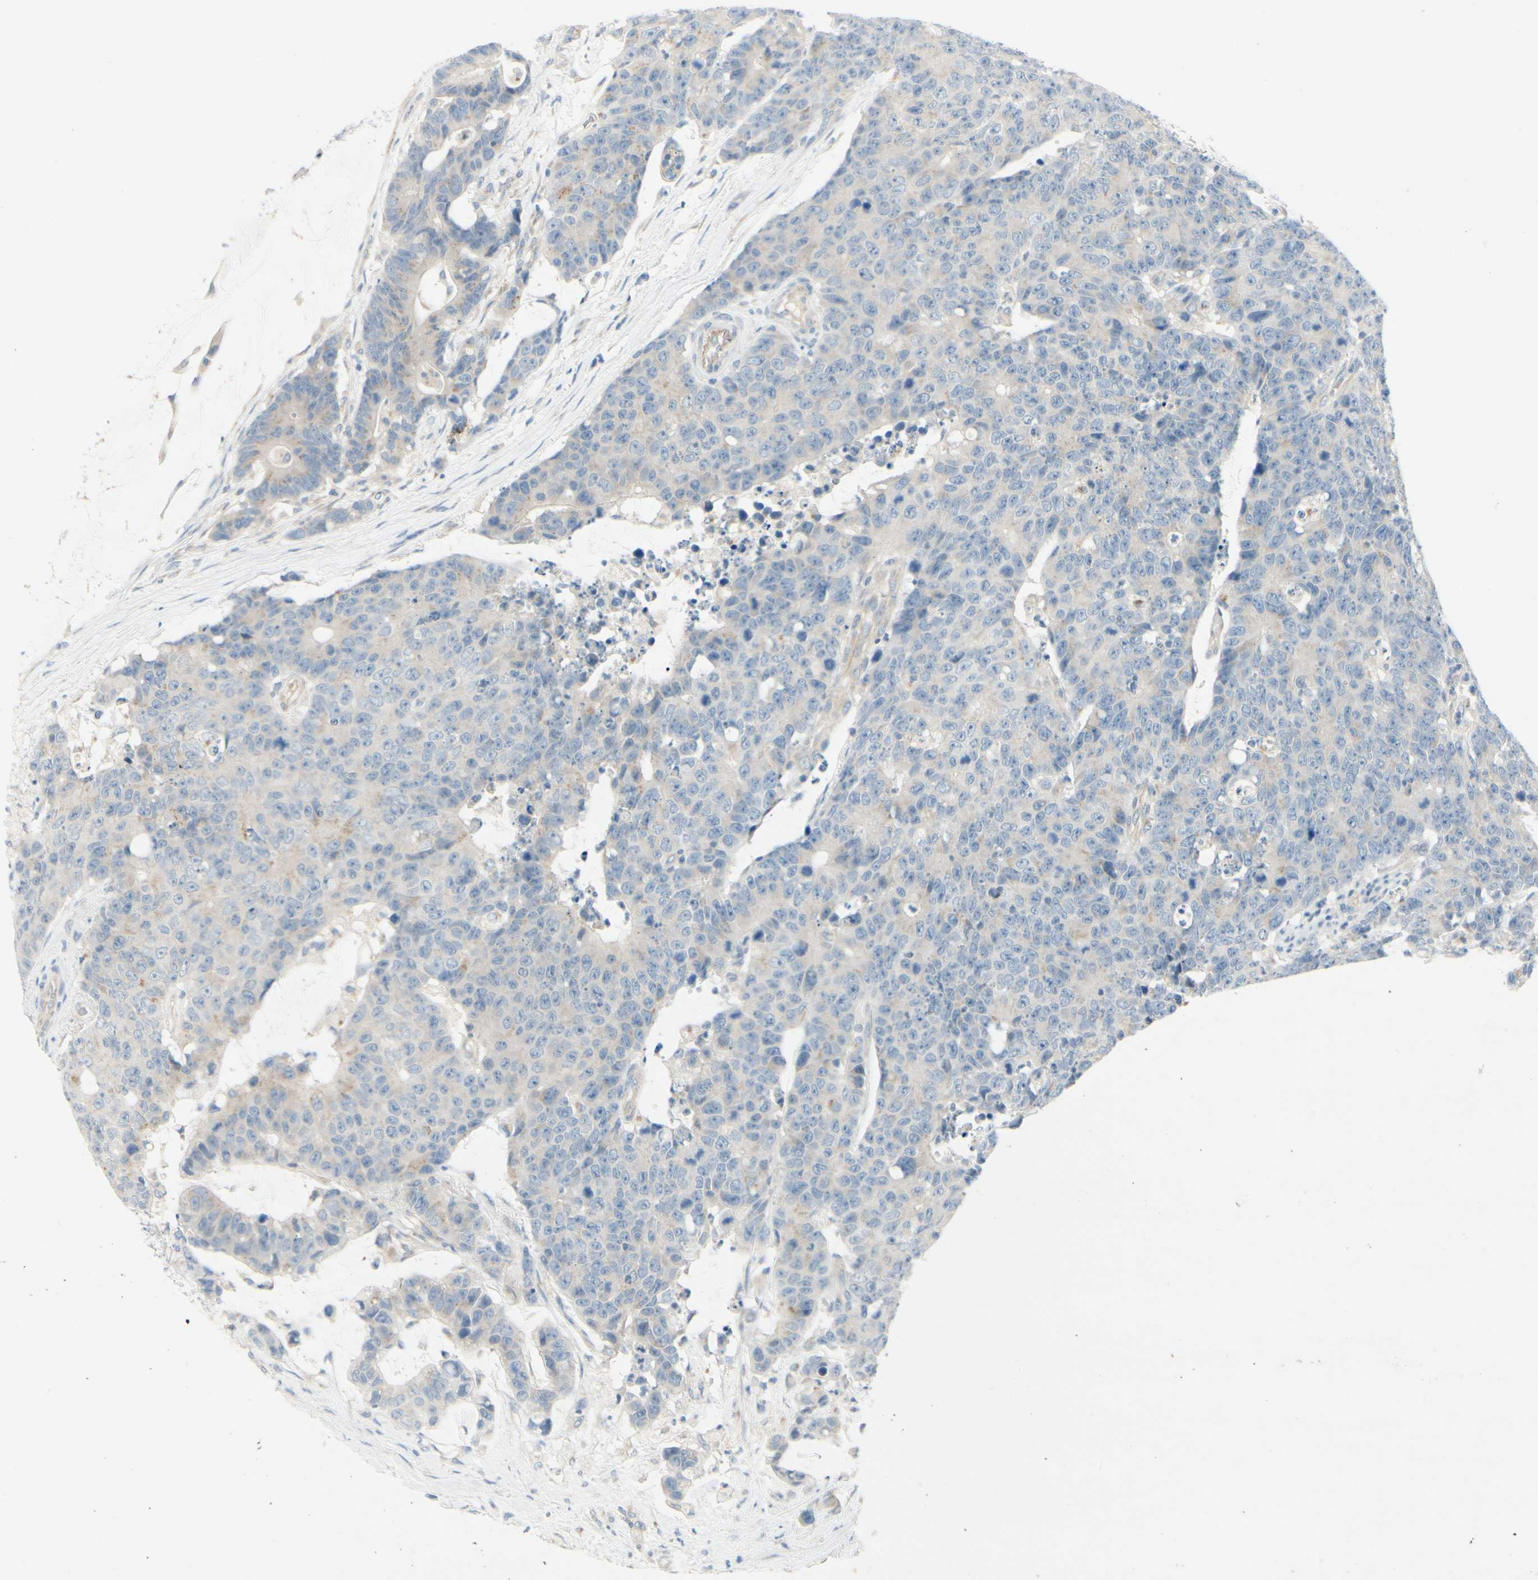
{"staining": {"intensity": "weak", "quantity": "25%-75%", "location": "cytoplasmic/membranous"}, "tissue": "colorectal cancer", "cell_type": "Tumor cells", "image_type": "cancer", "snomed": [{"axis": "morphology", "description": "Adenocarcinoma, NOS"}, {"axis": "topography", "description": "Colon"}], "caption": "There is low levels of weak cytoplasmic/membranous expression in tumor cells of colorectal adenocarcinoma, as demonstrated by immunohistochemical staining (brown color).", "gene": "ABCA3", "patient": {"sex": "female", "age": 86}}